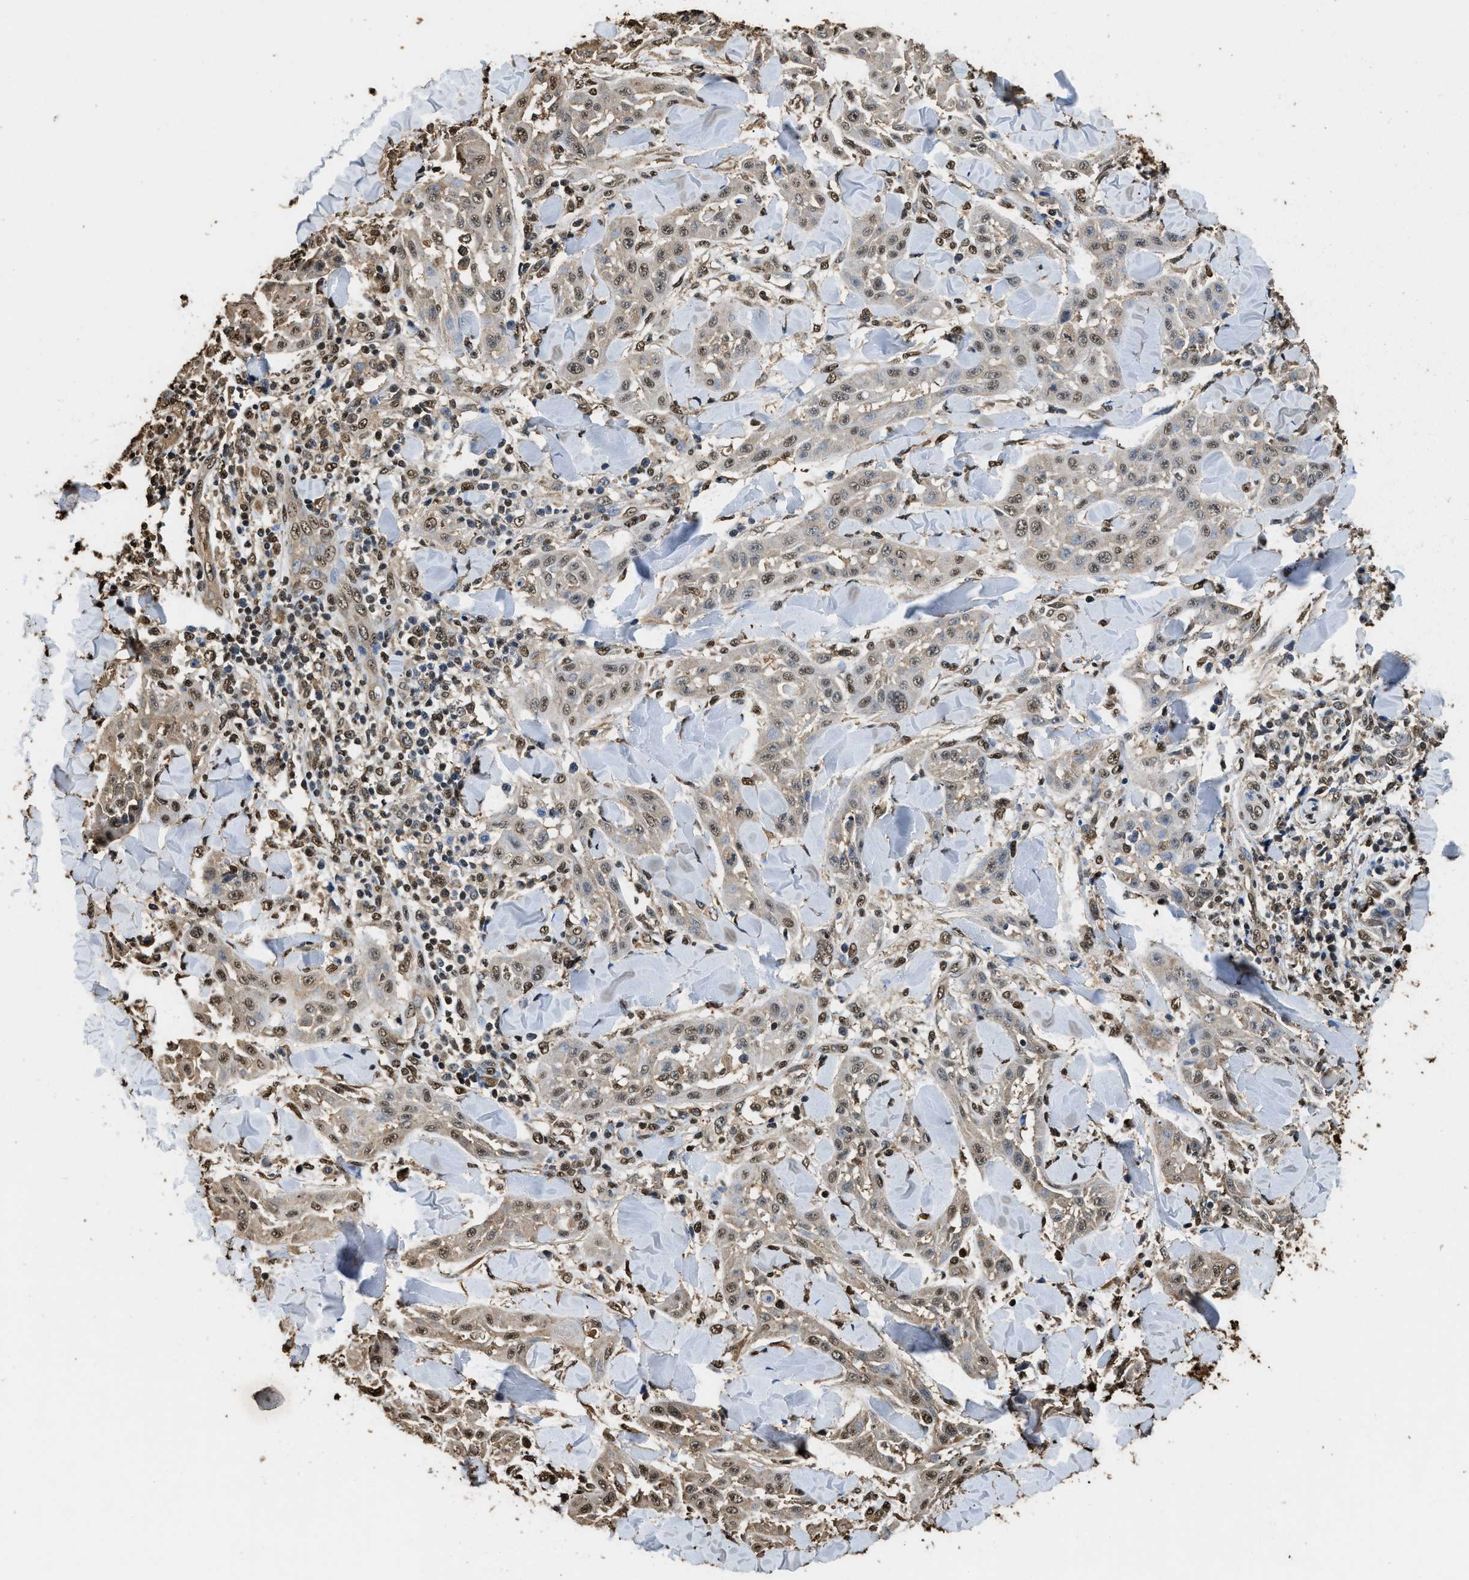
{"staining": {"intensity": "weak", "quantity": ">75%", "location": "cytoplasmic/membranous,nuclear"}, "tissue": "skin cancer", "cell_type": "Tumor cells", "image_type": "cancer", "snomed": [{"axis": "morphology", "description": "Squamous cell carcinoma, NOS"}, {"axis": "topography", "description": "Skin"}], "caption": "IHC (DAB) staining of skin squamous cell carcinoma exhibits weak cytoplasmic/membranous and nuclear protein staining in about >75% of tumor cells. Nuclei are stained in blue.", "gene": "GAPDH", "patient": {"sex": "male", "age": 24}}